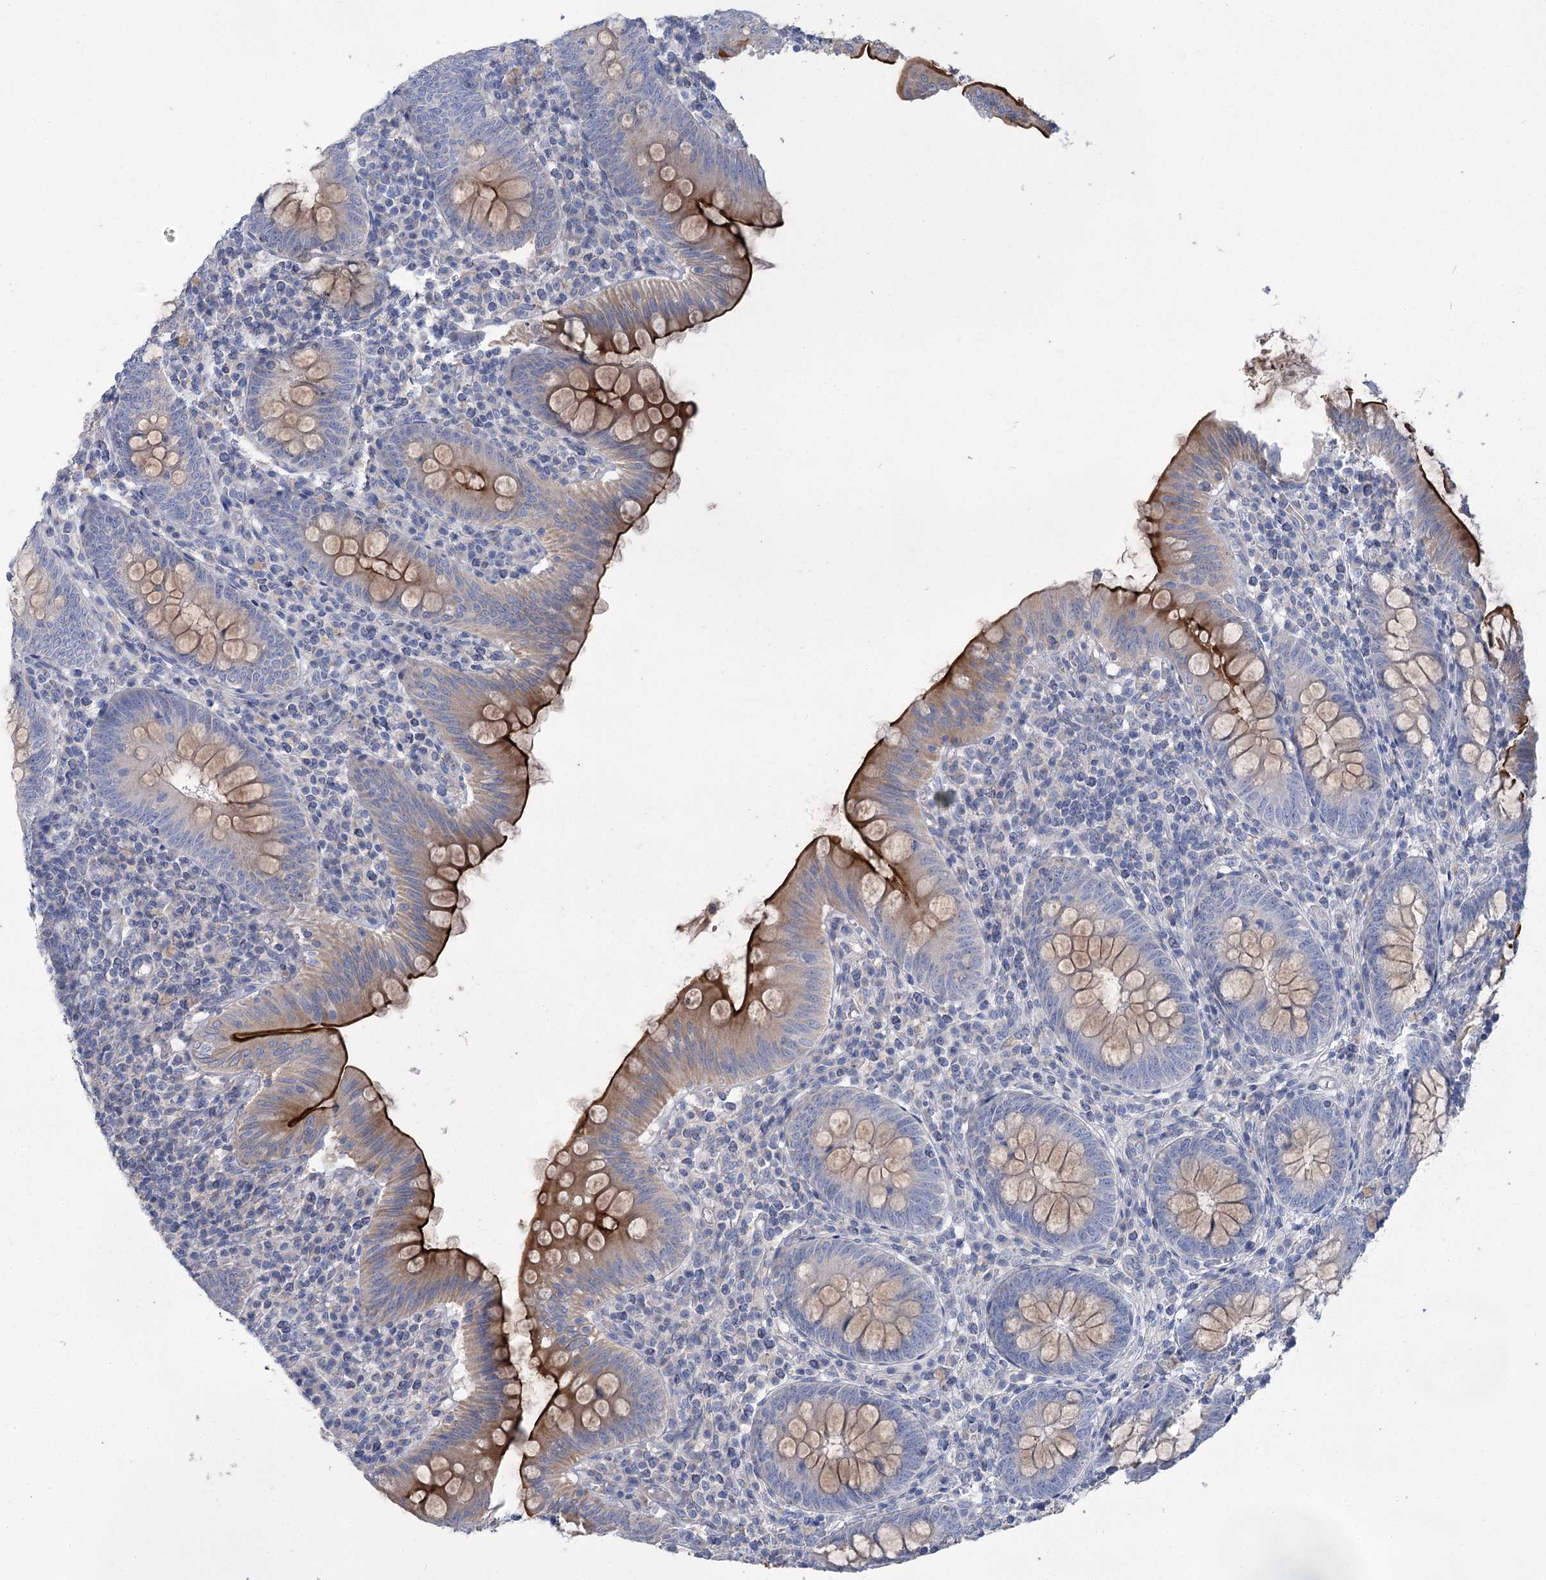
{"staining": {"intensity": "strong", "quantity": "25%-75%", "location": "cytoplasmic/membranous"}, "tissue": "appendix", "cell_type": "Glandular cells", "image_type": "normal", "snomed": [{"axis": "morphology", "description": "Normal tissue, NOS"}, {"axis": "topography", "description": "Appendix"}], "caption": "A brown stain labels strong cytoplasmic/membranous staining of a protein in glandular cells of benign human appendix. (Brightfield microscopy of DAB IHC at high magnification).", "gene": "SLC9A3", "patient": {"sex": "male", "age": 14}}